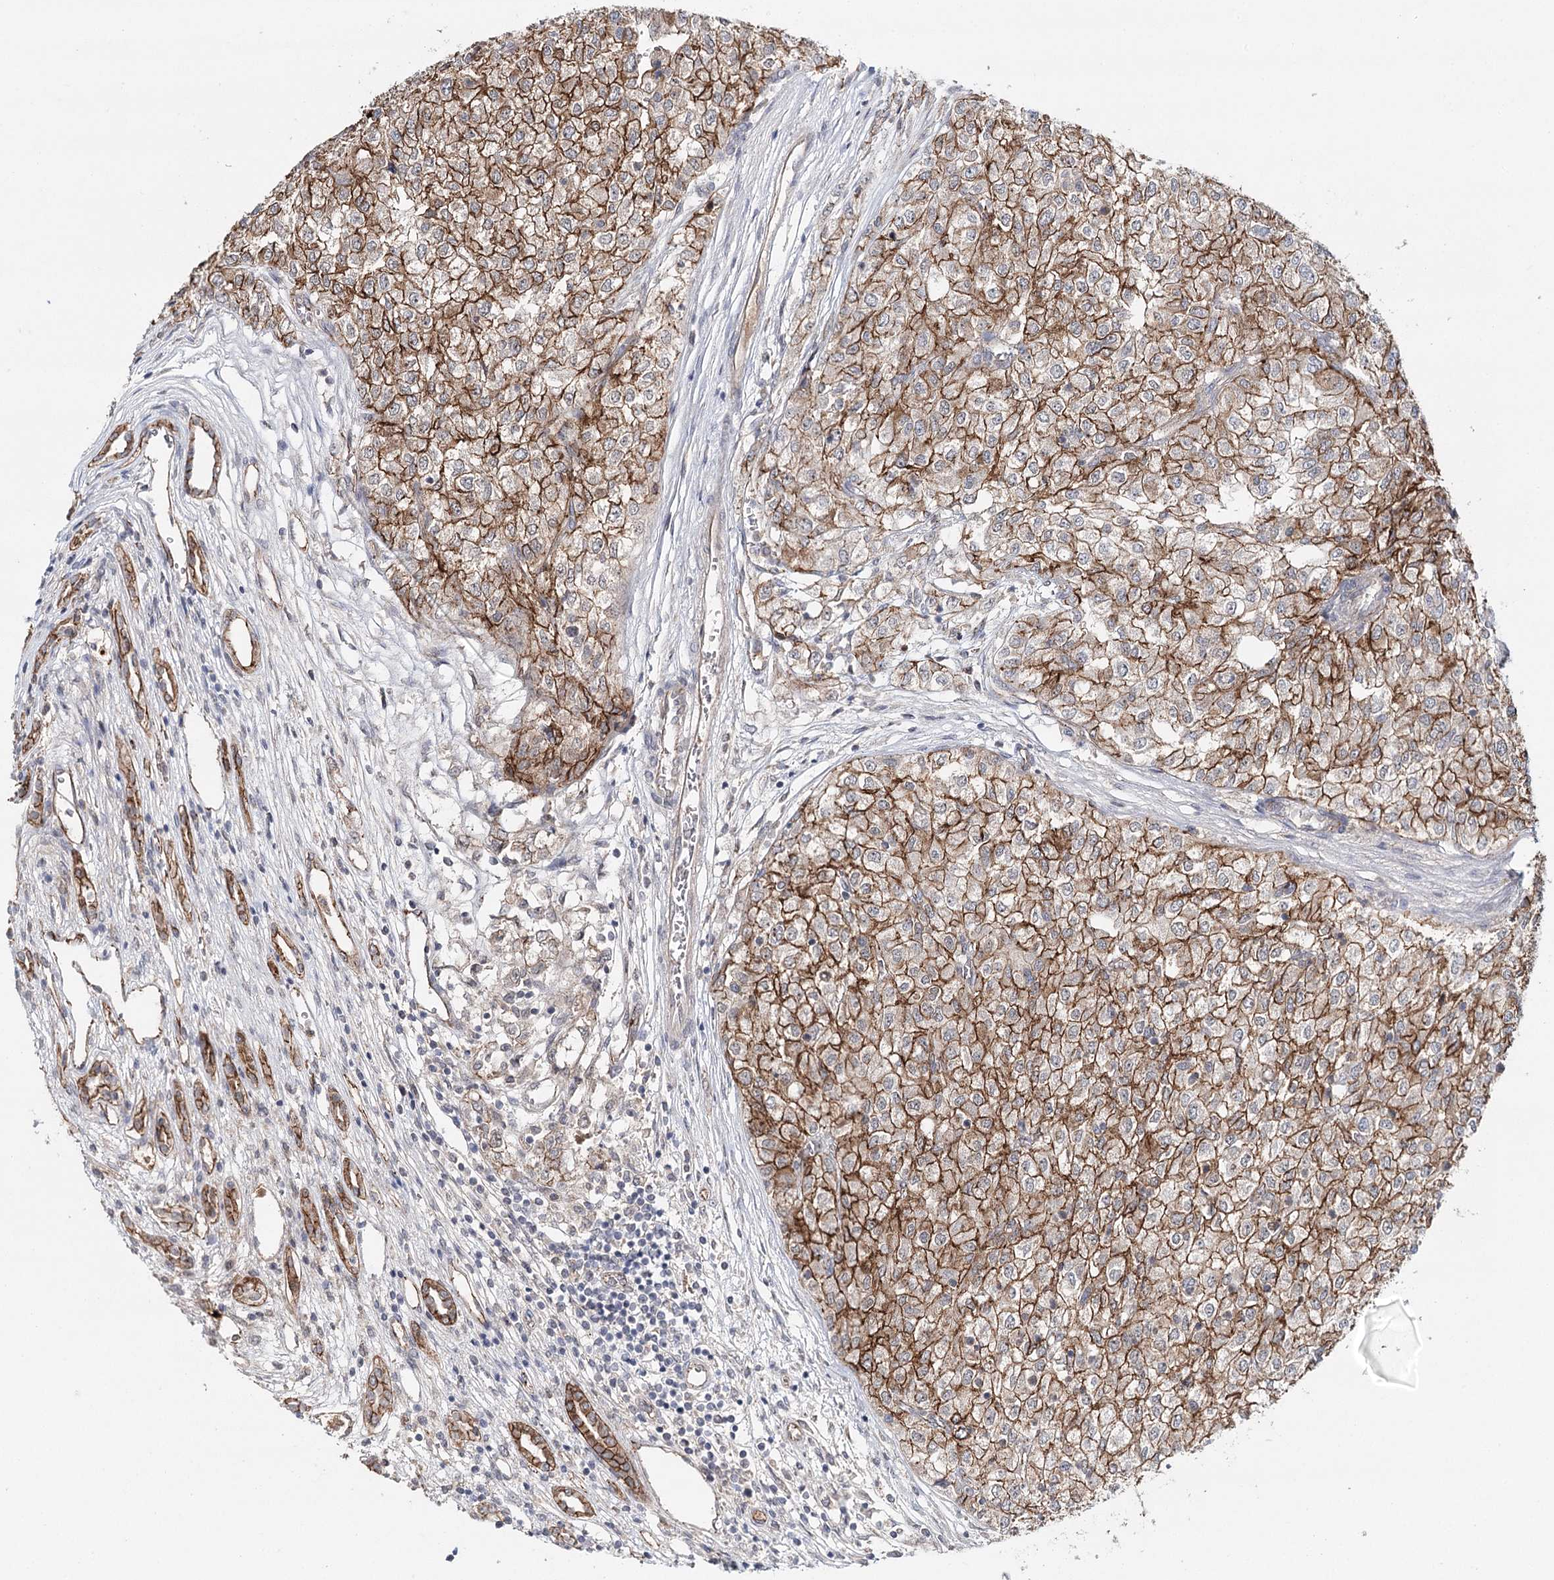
{"staining": {"intensity": "moderate", "quantity": ">75%", "location": "cytoplasmic/membranous"}, "tissue": "renal cancer", "cell_type": "Tumor cells", "image_type": "cancer", "snomed": [{"axis": "morphology", "description": "Adenocarcinoma, NOS"}, {"axis": "topography", "description": "Kidney"}], "caption": "Immunohistochemistry of renal adenocarcinoma displays medium levels of moderate cytoplasmic/membranous positivity in about >75% of tumor cells. The protein of interest is shown in brown color, while the nuclei are stained blue.", "gene": "PKP4", "patient": {"sex": "female", "age": 54}}